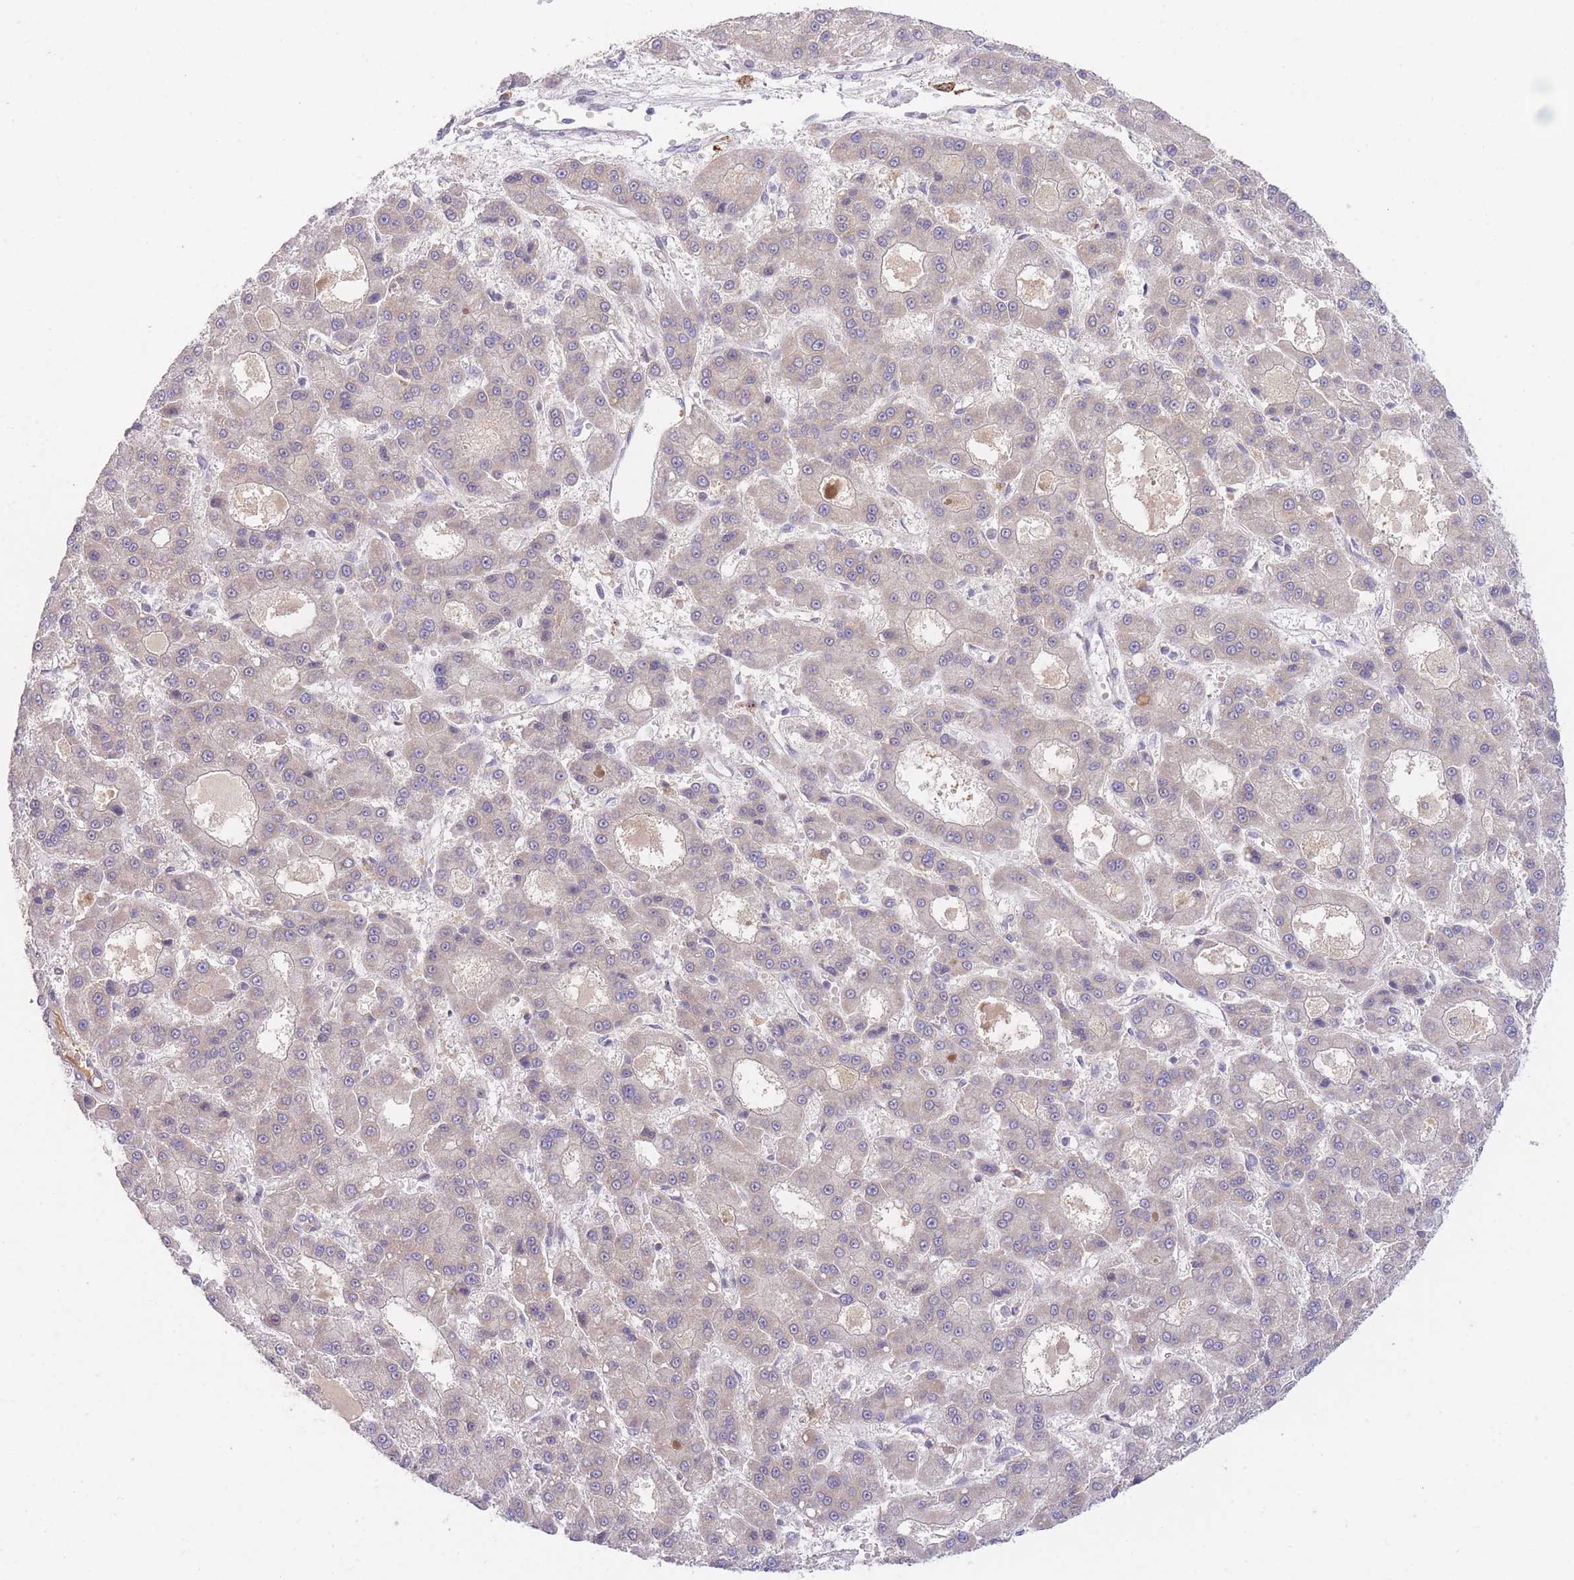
{"staining": {"intensity": "negative", "quantity": "none", "location": "none"}, "tissue": "liver cancer", "cell_type": "Tumor cells", "image_type": "cancer", "snomed": [{"axis": "morphology", "description": "Carcinoma, Hepatocellular, NOS"}, {"axis": "topography", "description": "Liver"}], "caption": "Immunohistochemical staining of hepatocellular carcinoma (liver) demonstrates no significant staining in tumor cells. Brightfield microscopy of immunohistochemistry stained with DAB (3,3'-diaminobenzidine) (brown) and hematoxylin (blue), captured at high magnification.", "gene": "SLC25A33", "patient": {"sex": "male", "age": 70}}